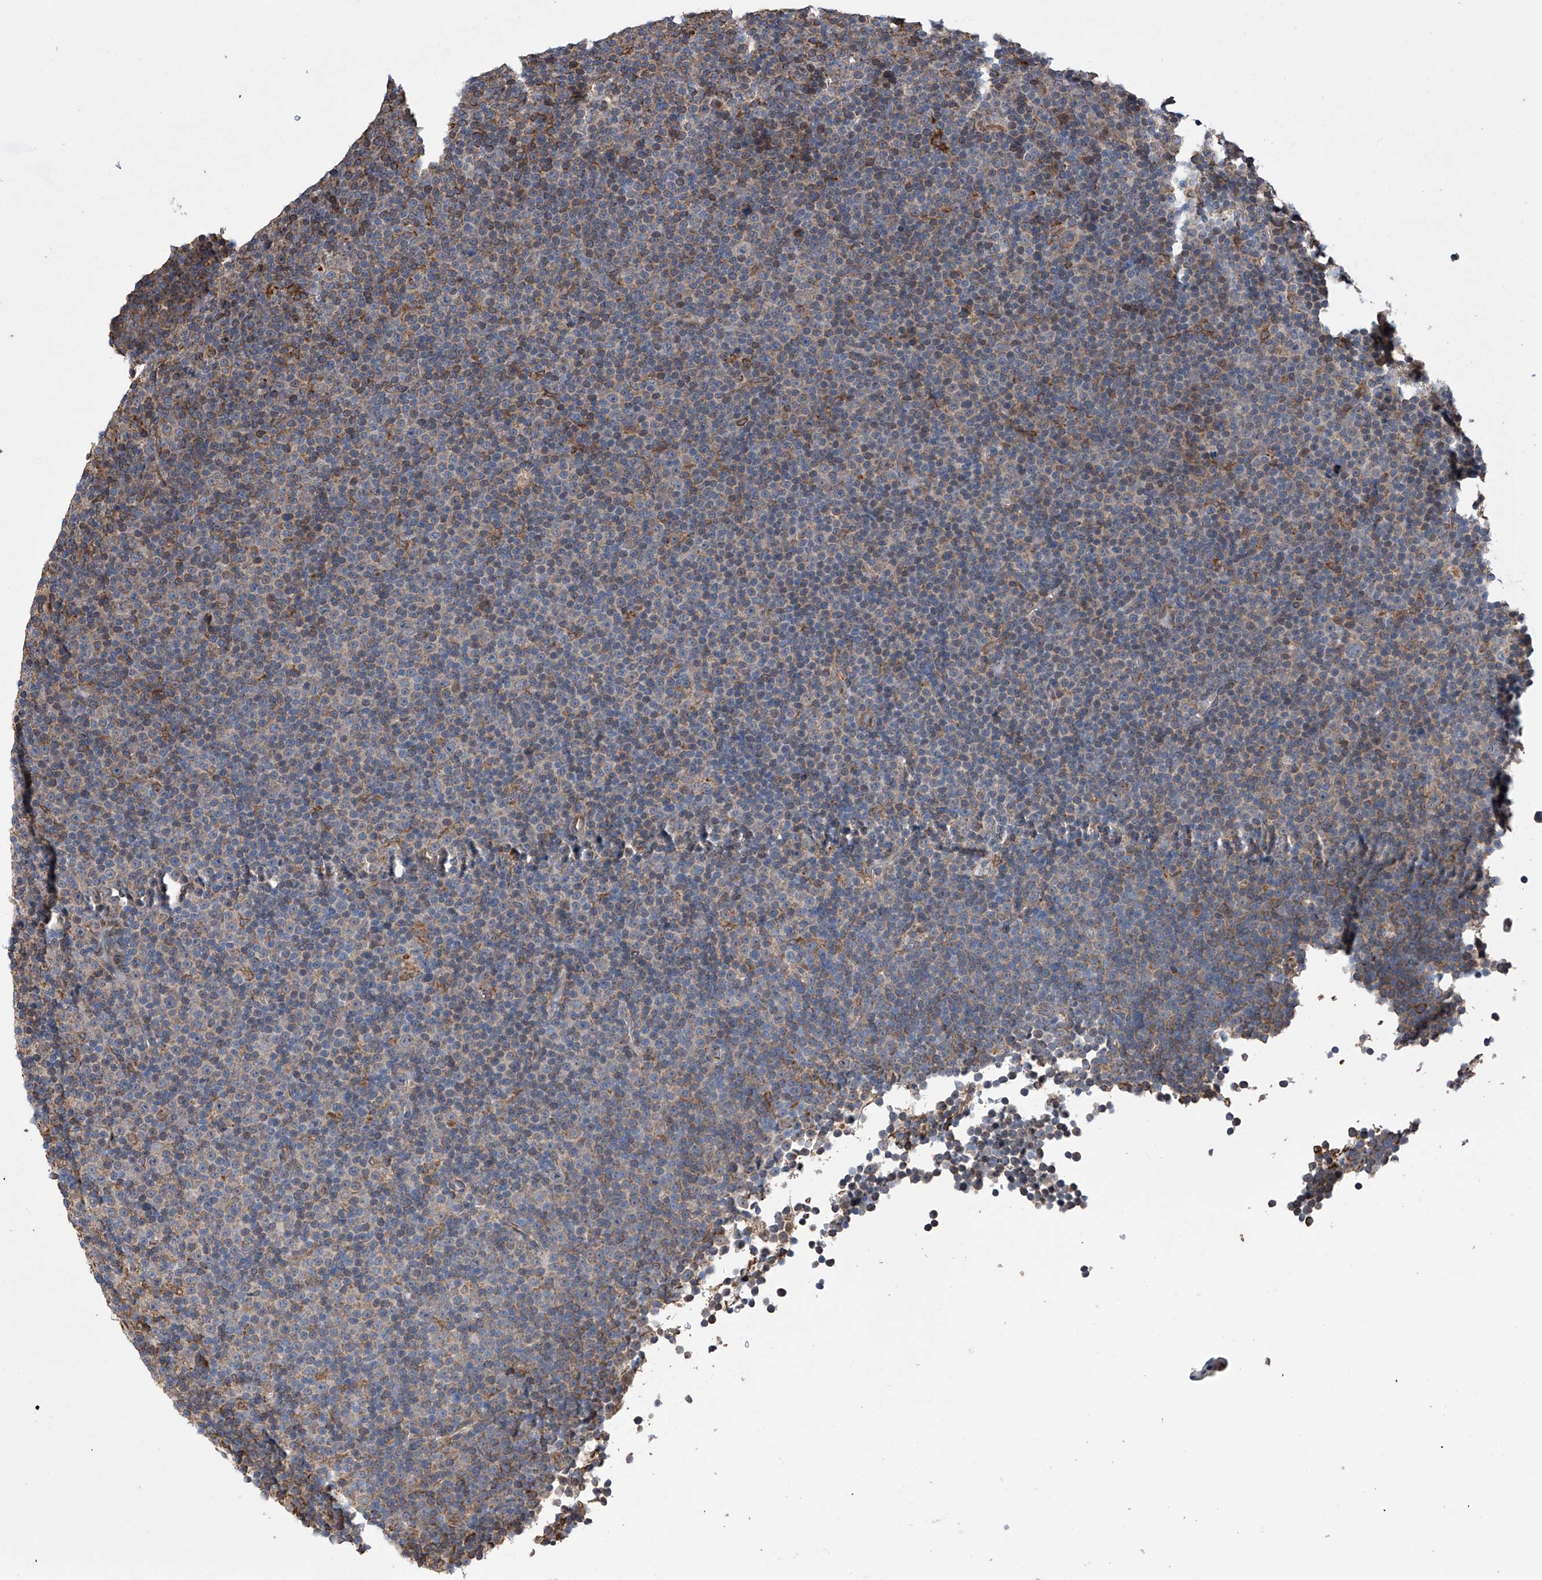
{"staining": {"intensity": "moderate", "quantity": "<25%", "location": "cytoplasmic/membranous"}, "tissue": "lymphoma", "cell_type": "Tumor cells", "image_type": "cancer", "snomed": [{"axis": "morphology", "description": "Malignant lymphoma, non-Hodgkin's type, Low grade"}, {"axis": "topography", "description": "Lymph node"}], "caption": "This histopathology image reveals malignant lymphoma, non-Hodgkin's type (low-grade) stained with immunohistochemistry to label a protein in brown. The cytoplasmic/membranous of tumor cells show moderate positivity for the protein. Nuclei are counter-stained blue.", "gene": "DNAH8", "patient": {"sex": "female", "age": 67}}